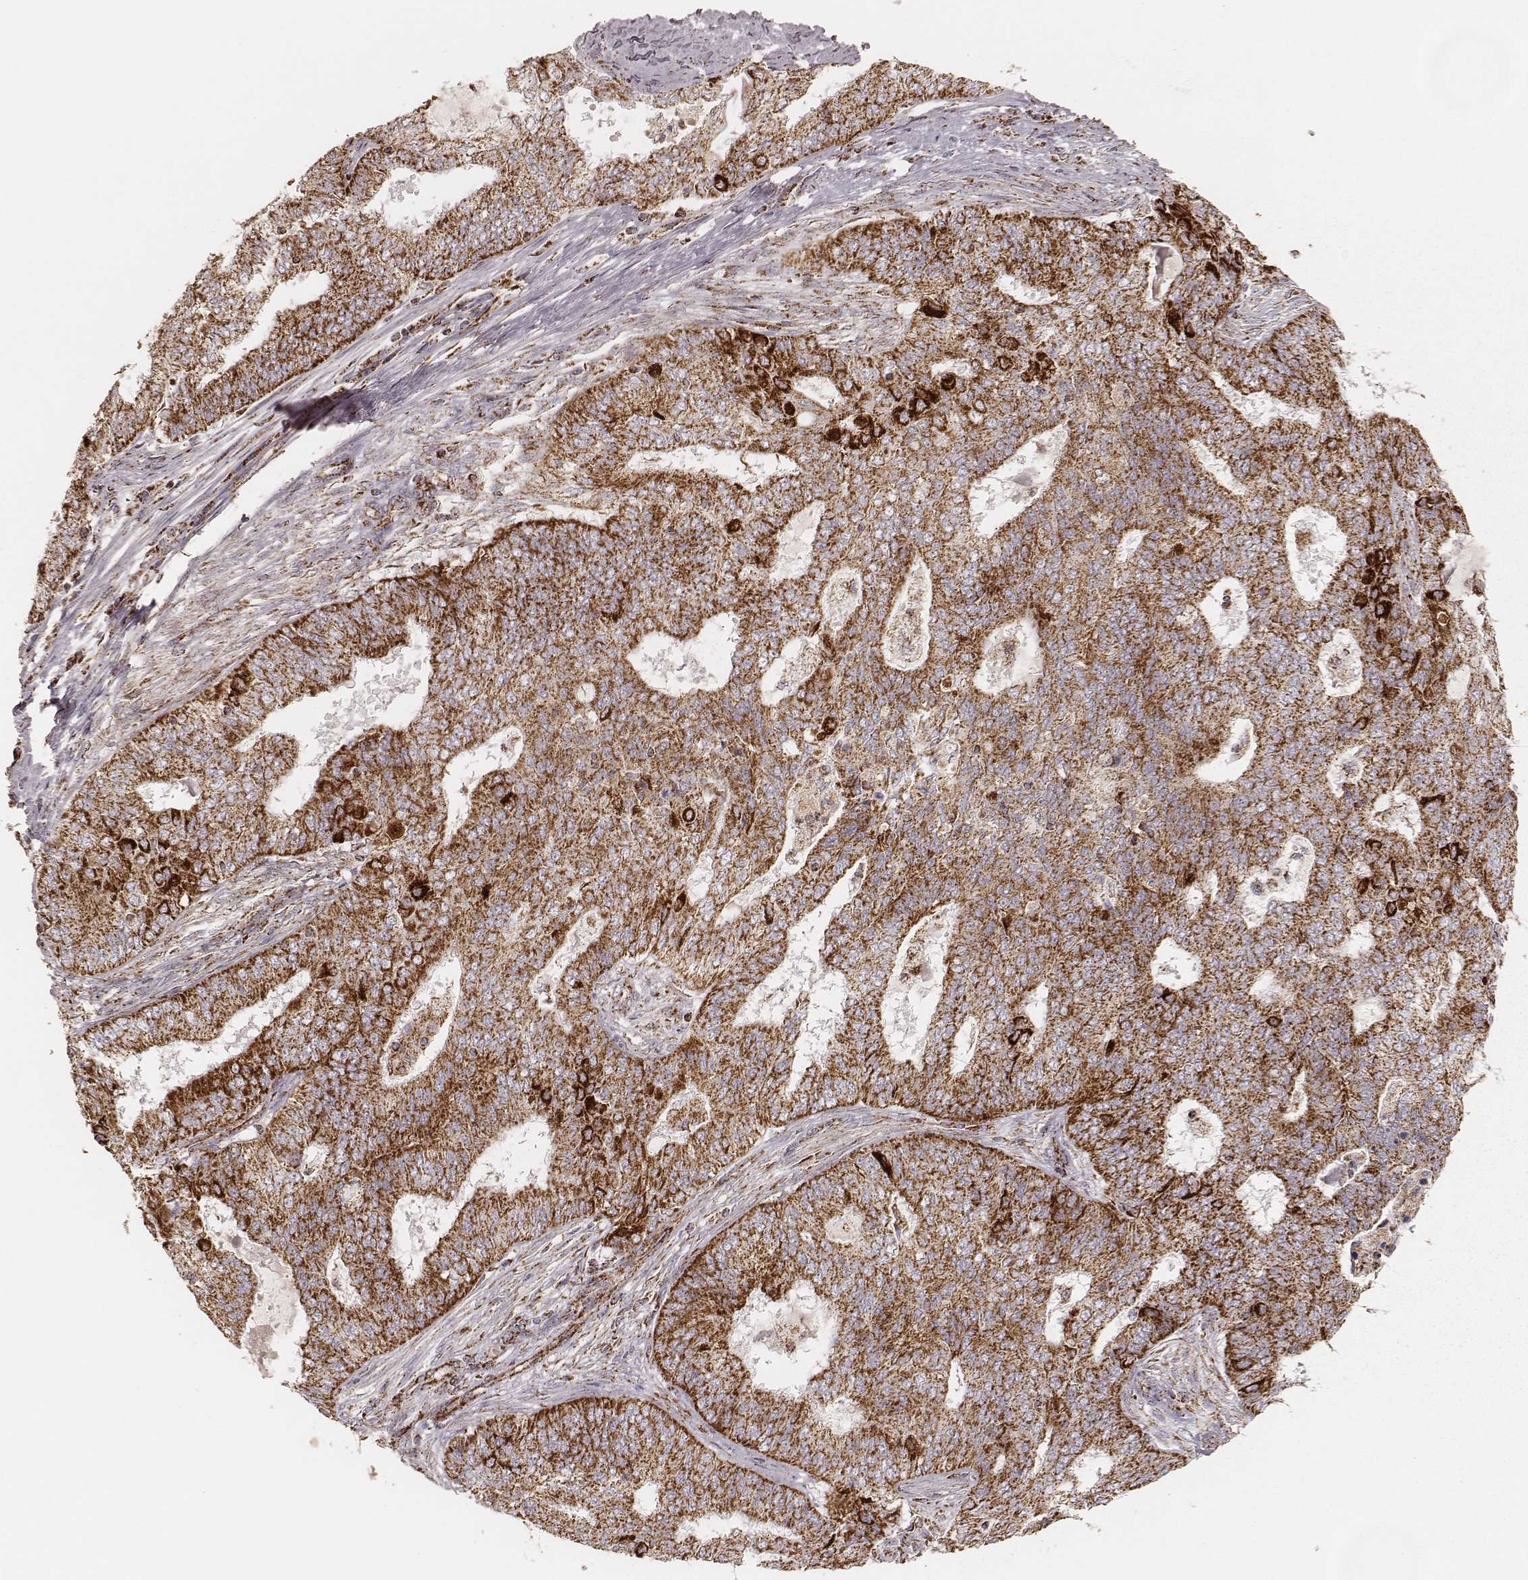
{"staining": {"intensity": "strong", "quantity": ">75%", "location": "cytoplasmic/membranous"}, "tissue": "endometrial cancer", "cell_type": "Tumor cells", "image_type": "cancer", "snomed": [{"axis": "morphology", "description": "Adenocarcinoma, NOS"}, {"axis": "topography", "description": "Endometrium"}], "caption": "Endometrial cancer (adenocarcinoma) stained for a protein (brown) exhibits strong cytoplasmic/membranous positive expression in about >75% of tumor cells.", "gene": "CS", "patient": {"sex": "female", "age": 62}}